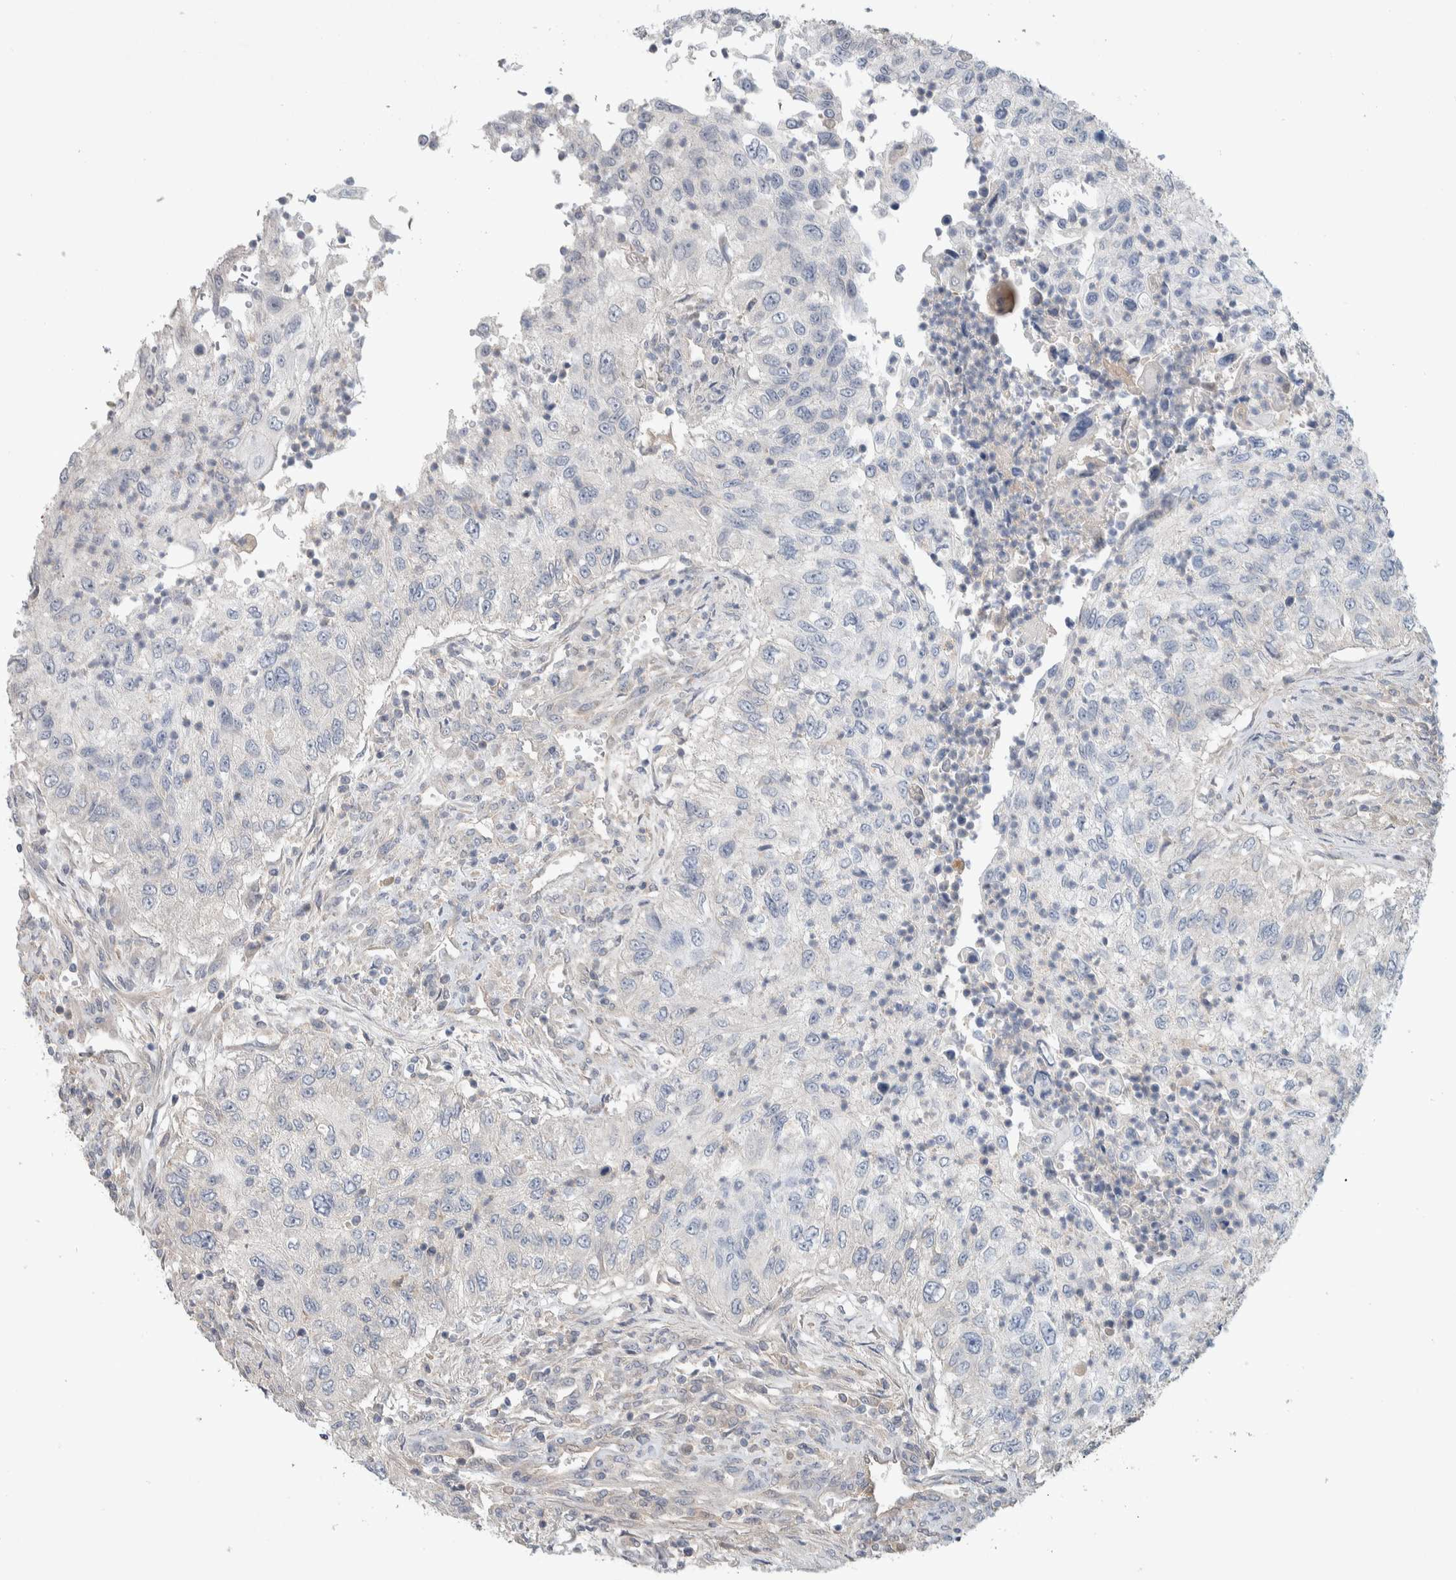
{"staining": {"intensity": "negative", "quantity": "none", "location": "none"}, "tissue": "urothelial cancer", "cell_type": "Tumor cells", "image_type": "cancer", "snomed": [{"axis": "morphology", "description": "Urothelial carcinoma, High grade"}, {"axis": "topography", "description": "Urinary bladder"}], "caption": "An immunohistochemistry (IHC) micrograph of high-grade urothelial carcinoma is shown. There is no staining in tumor cells of high-grade urothelial carcinoma.", "gene": "DEPTOR", "patient": {"sex": "female", "age": 60}}